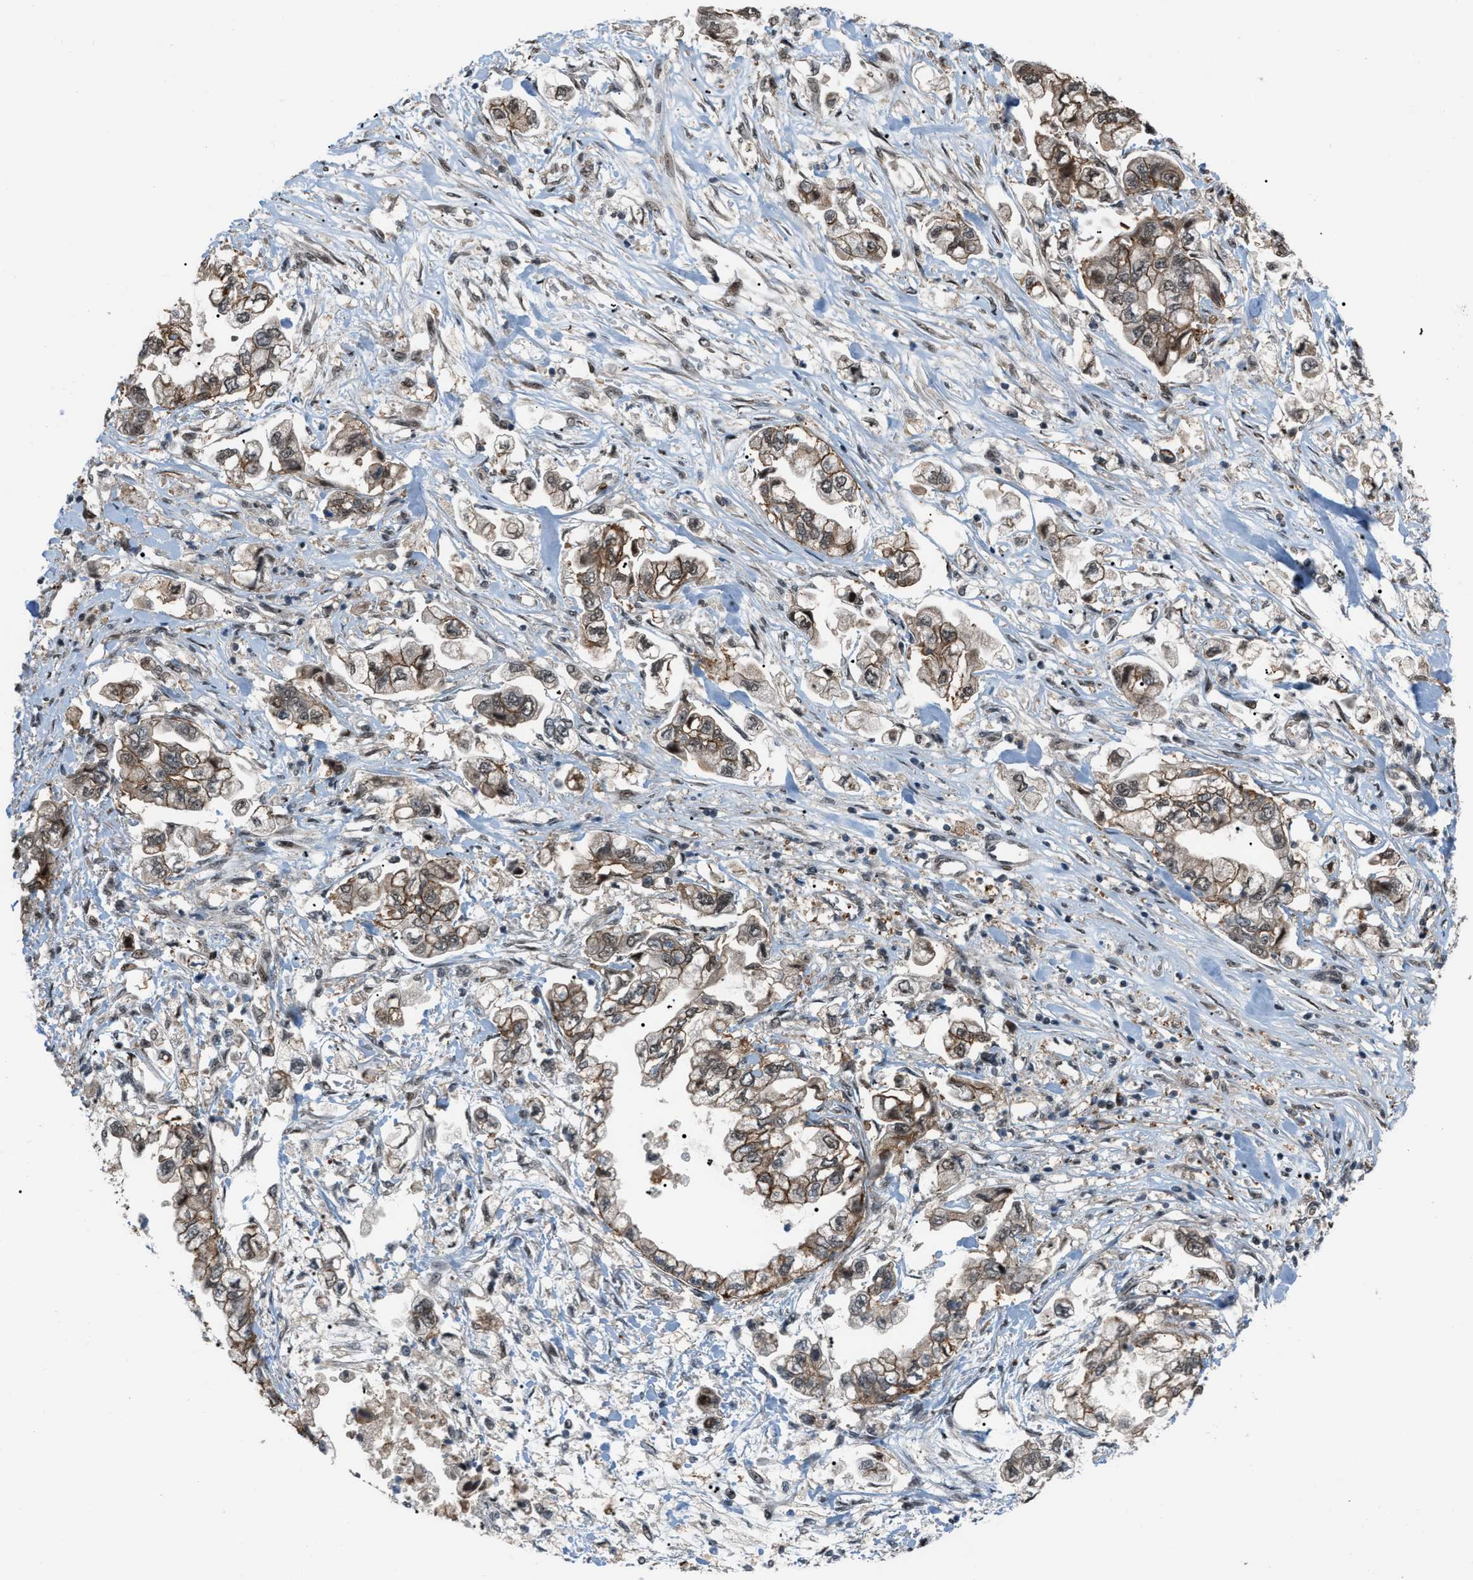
{"staining": {"intensity": "weak", "quantity": ">75%", "location": "cytoplasmic/membranous"}, "tissue": "stomach cancer", "cell_type": "Tumor cells", "image_type": "cancer", "snomed": [{"axis": "morphology", "description": "Normal tissue, NOS"}, {"axis": "morphology", "description": "Adenocarcinoma, NOS"}, {"axis": "topography", "description": "Stomach"}], "caption": "Tumor cells display weak cytoplasmic/membranous staining in approximately >75% of cells in stomach cancer. (DAB (3,3'-diaminobenzidine) = brown stain, brightfield microscopy at high magnification).", "gene": "RFFL", "patient": {"sex": "male", "age": 62}}